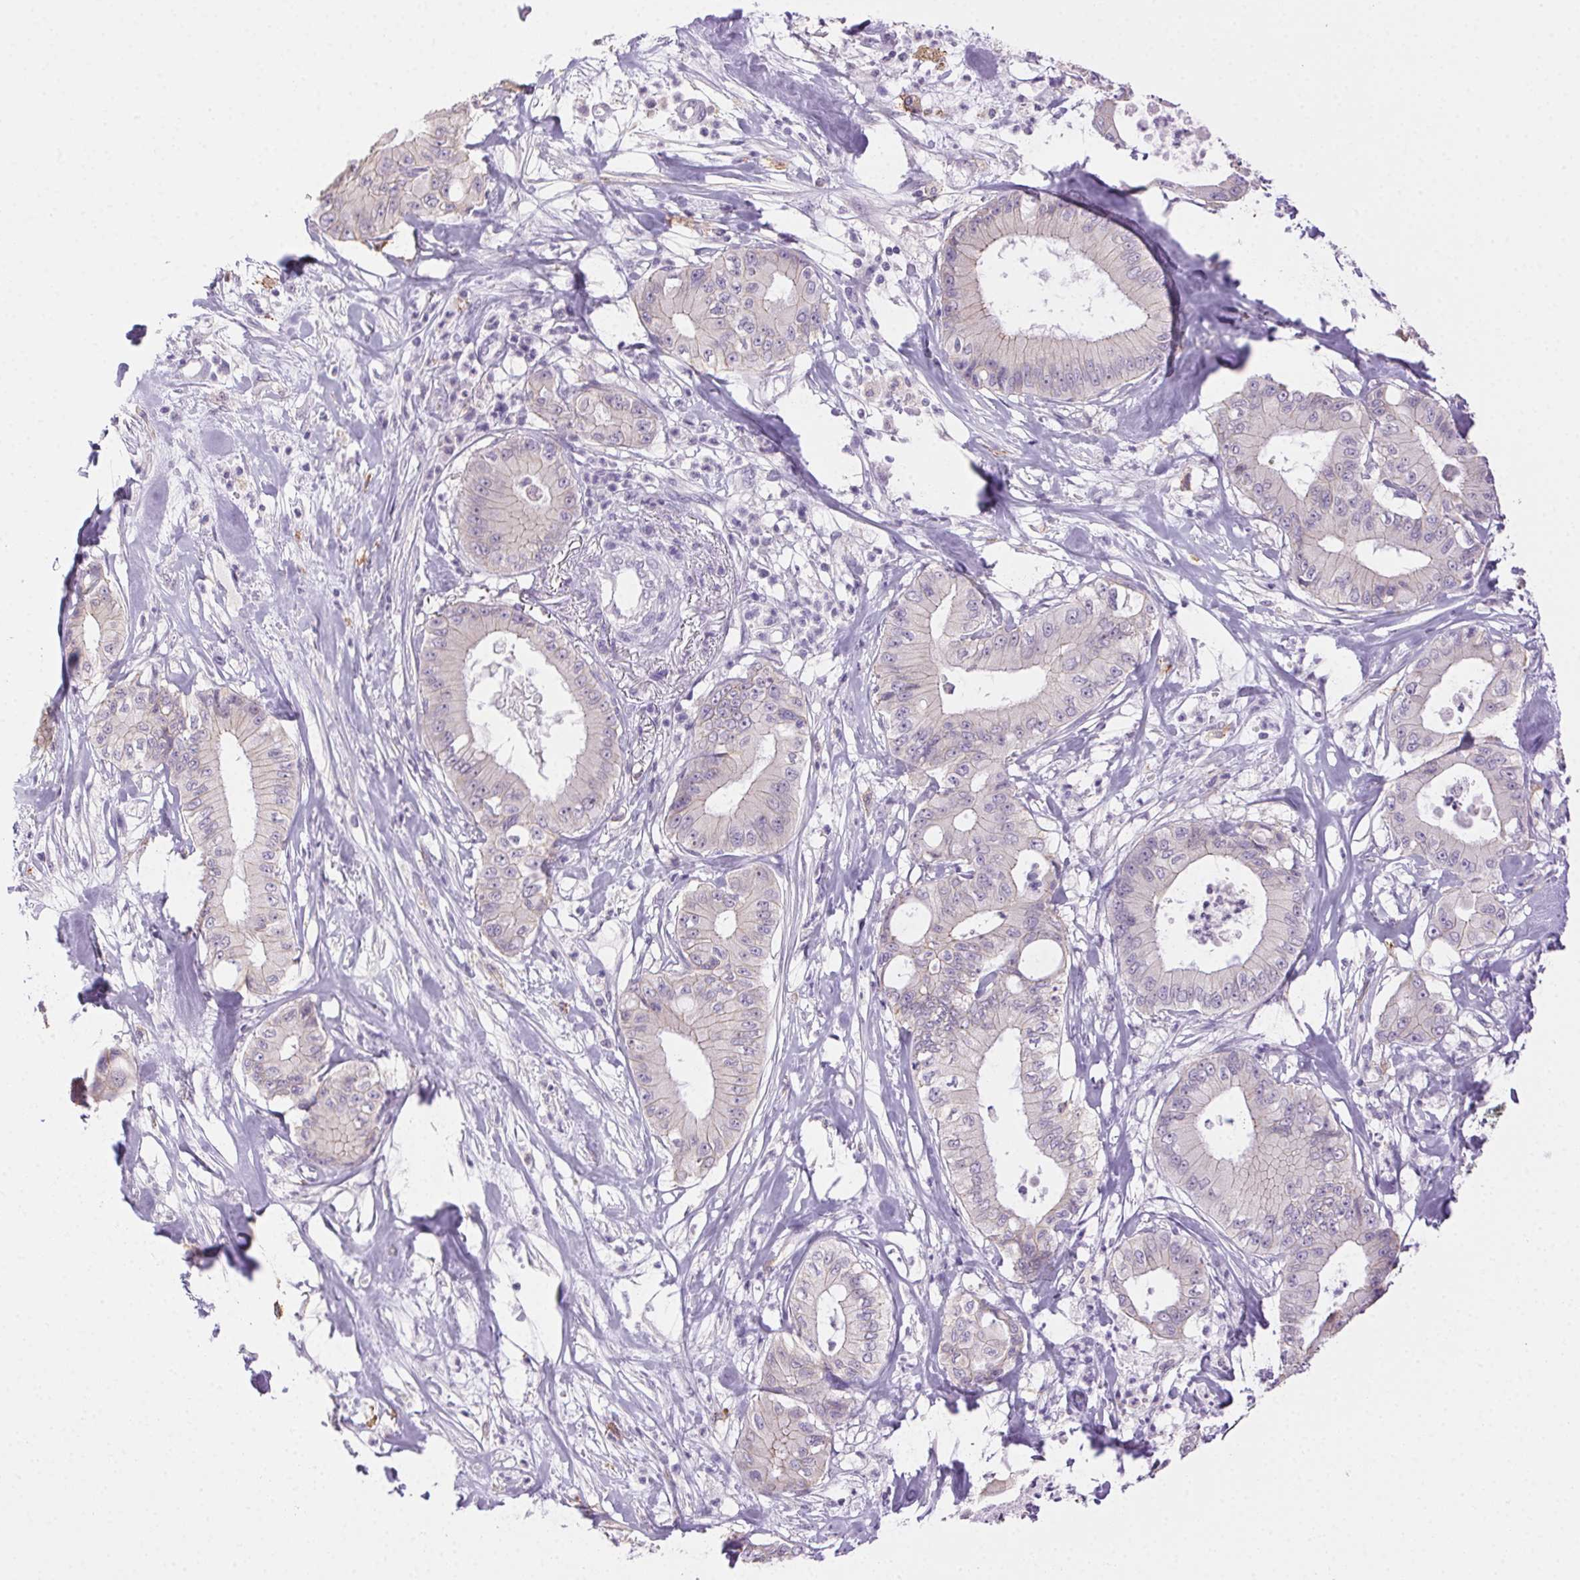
{"staining": {"intensity": "negative", "quantity": "none", "location": "none"}, "tissue": "pancreatic cancer", "cell_type": "Tumor cells", "image_type": "cancer", "snomed": [{"axis": "morphology", "description": "Adenocarcinoma, NOS"}, {"axis": "topography", "description": "Pancreas"}], "caption": "This is a photomicrograph of immunohistochemistry (IHC) staining of adenocarcinoma (pancreatic), which shows no staining in tumor cells. (DAB immunohistochemistry with hematoxylin counter stain).", "gene": "CLDN10", "patient": {"sex": "male", "age": 71}}